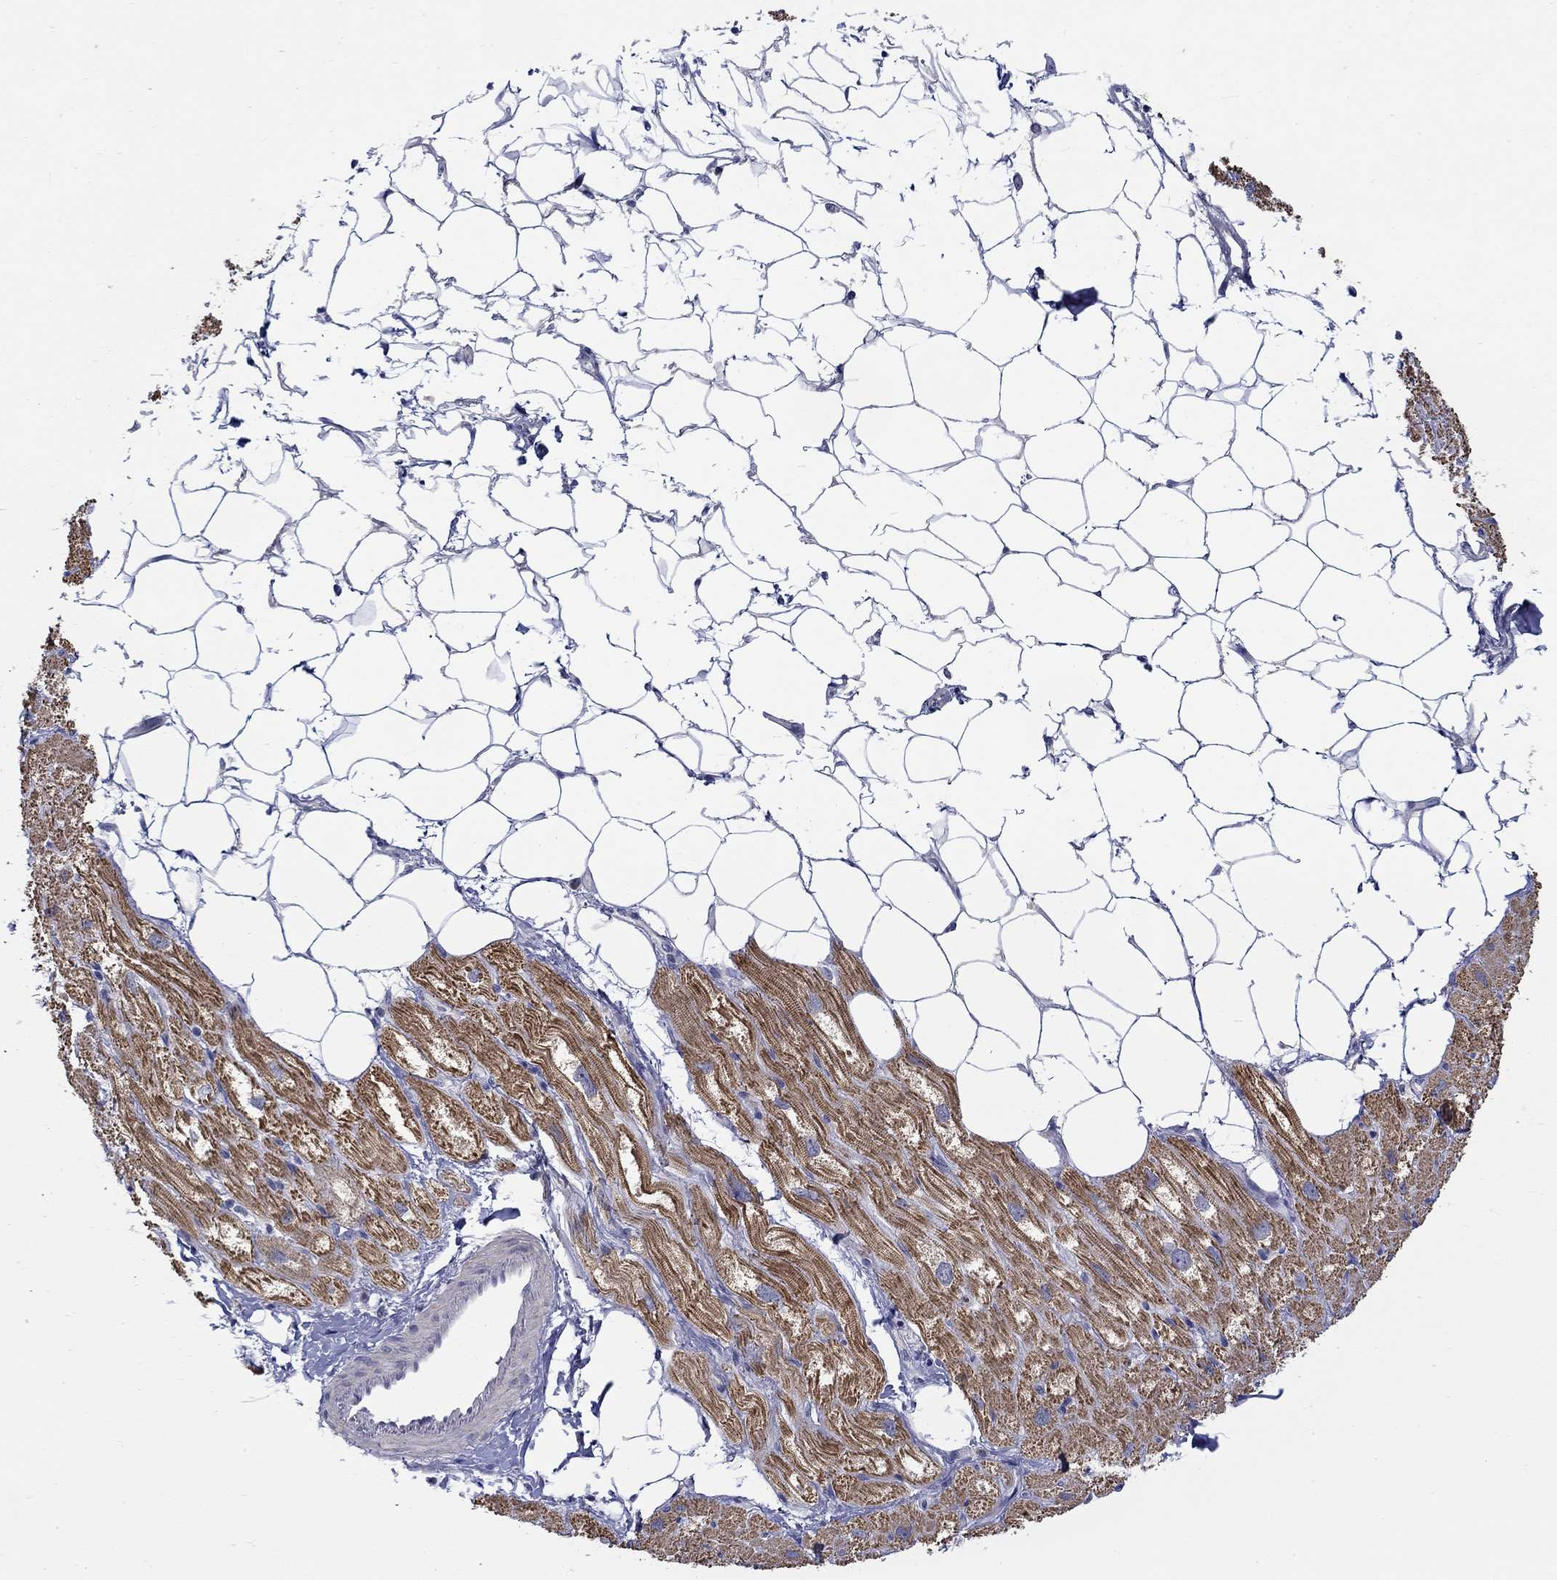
{"staining": {"intensity": "strong", "quantity": "<25%", "location": "cytoplasmic/membranous"}, "tissue": "heart muscle", "cell_type": "Cardiomyocytes", "image_type": "normal", "snomed": [{"axis": "morphology", "description": "Normal tissue, NOS"}, {"axis": "topography", "description": "Heart"}], "caption": "Heart muscle stained for a protein exhibits strong cytoplasmic/membranous positivity in cardiomyocytes. (DAB (3,3'-diaminobenzidine) IHC, brown staining for protein, blue staining for nuclei).", "gene": "ABCA4", "patient": {"sex": "male", "age": 66}}